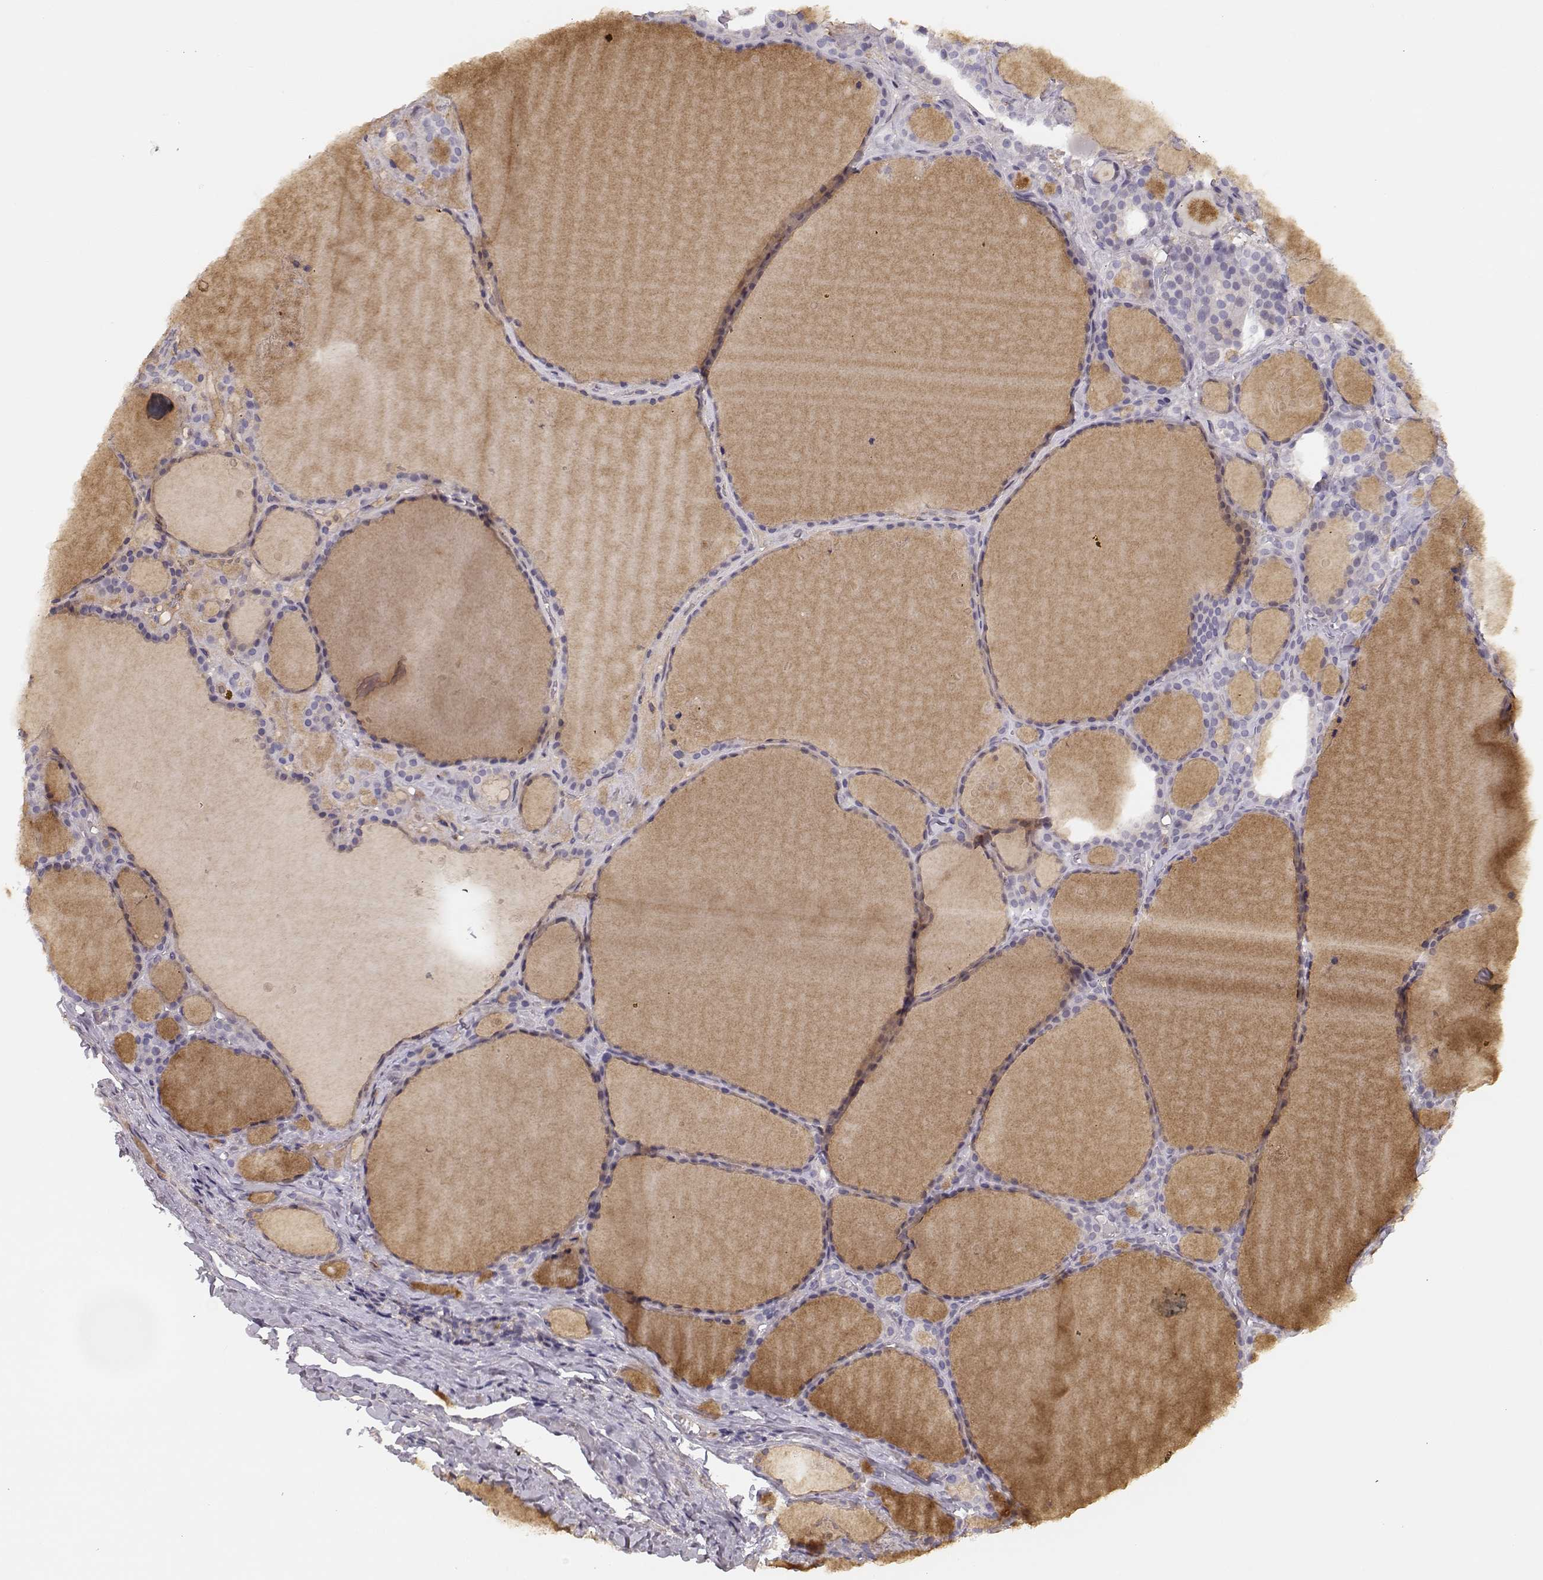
{"staining": {"intensity": "negative", "quantity": "none", "location": "none"}, "tissue": "thyroid gland", "cell_type": "Glandular cells", "image_type": "normal", "snomed": [{"axis": "morphology", "description": "Normal tissue, NOS"}, {"axis": "topography", "description": "Thyroid gland"}], "caption": "This photomicrograph is of normal thyroid gland stained with immunohistochemistry (IHC) to label a protein in brown with the nuclei are counter-stained blue. There is no positivity in glandular cells.", "gene": "DAPL1", "patient": {"sex": "male", "age": 68}}